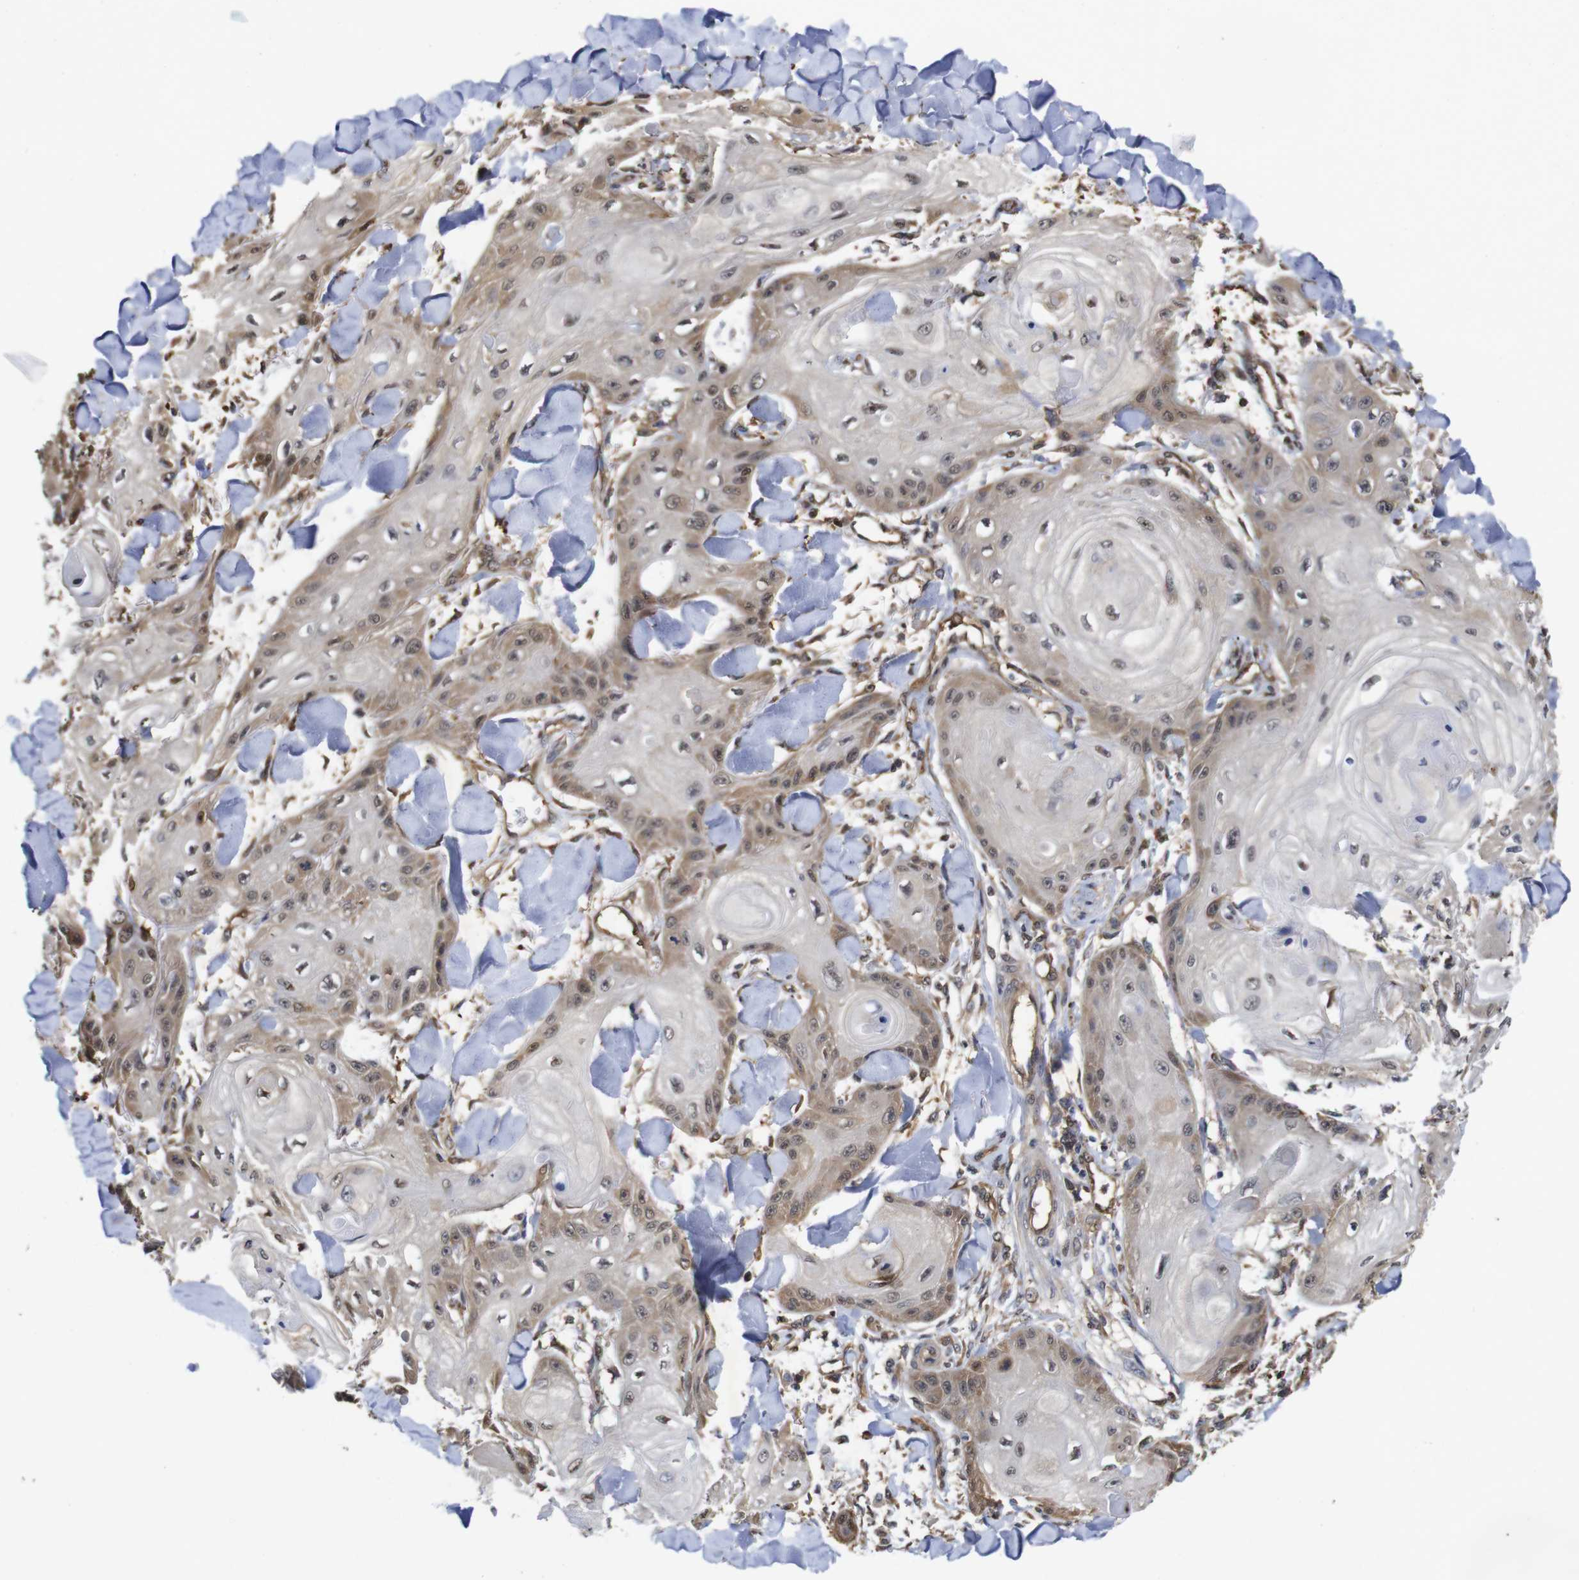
{"staining": {"intensity": "moderate", "quantity": ">75%", "location": "cytoplasmic/membranous"}, "tissue": "skin cancer", "cell_type": "Tumor cells", "image_type": "cancer", "snomed": [{"axis": "morphology", "description": "Squamous cell carcinoma, NOS"}, {"axis": "topography", "description": "Skin"}], "caption": "This photomicrograph demonstrates IHC staining of skin squamous cell carcinoma, with medium moderate cytoplasmic/membranous expression in approximately >75% of tumor cells.", "gene": "SUMO3", "patient": {"sex": "male", "age": 74}}